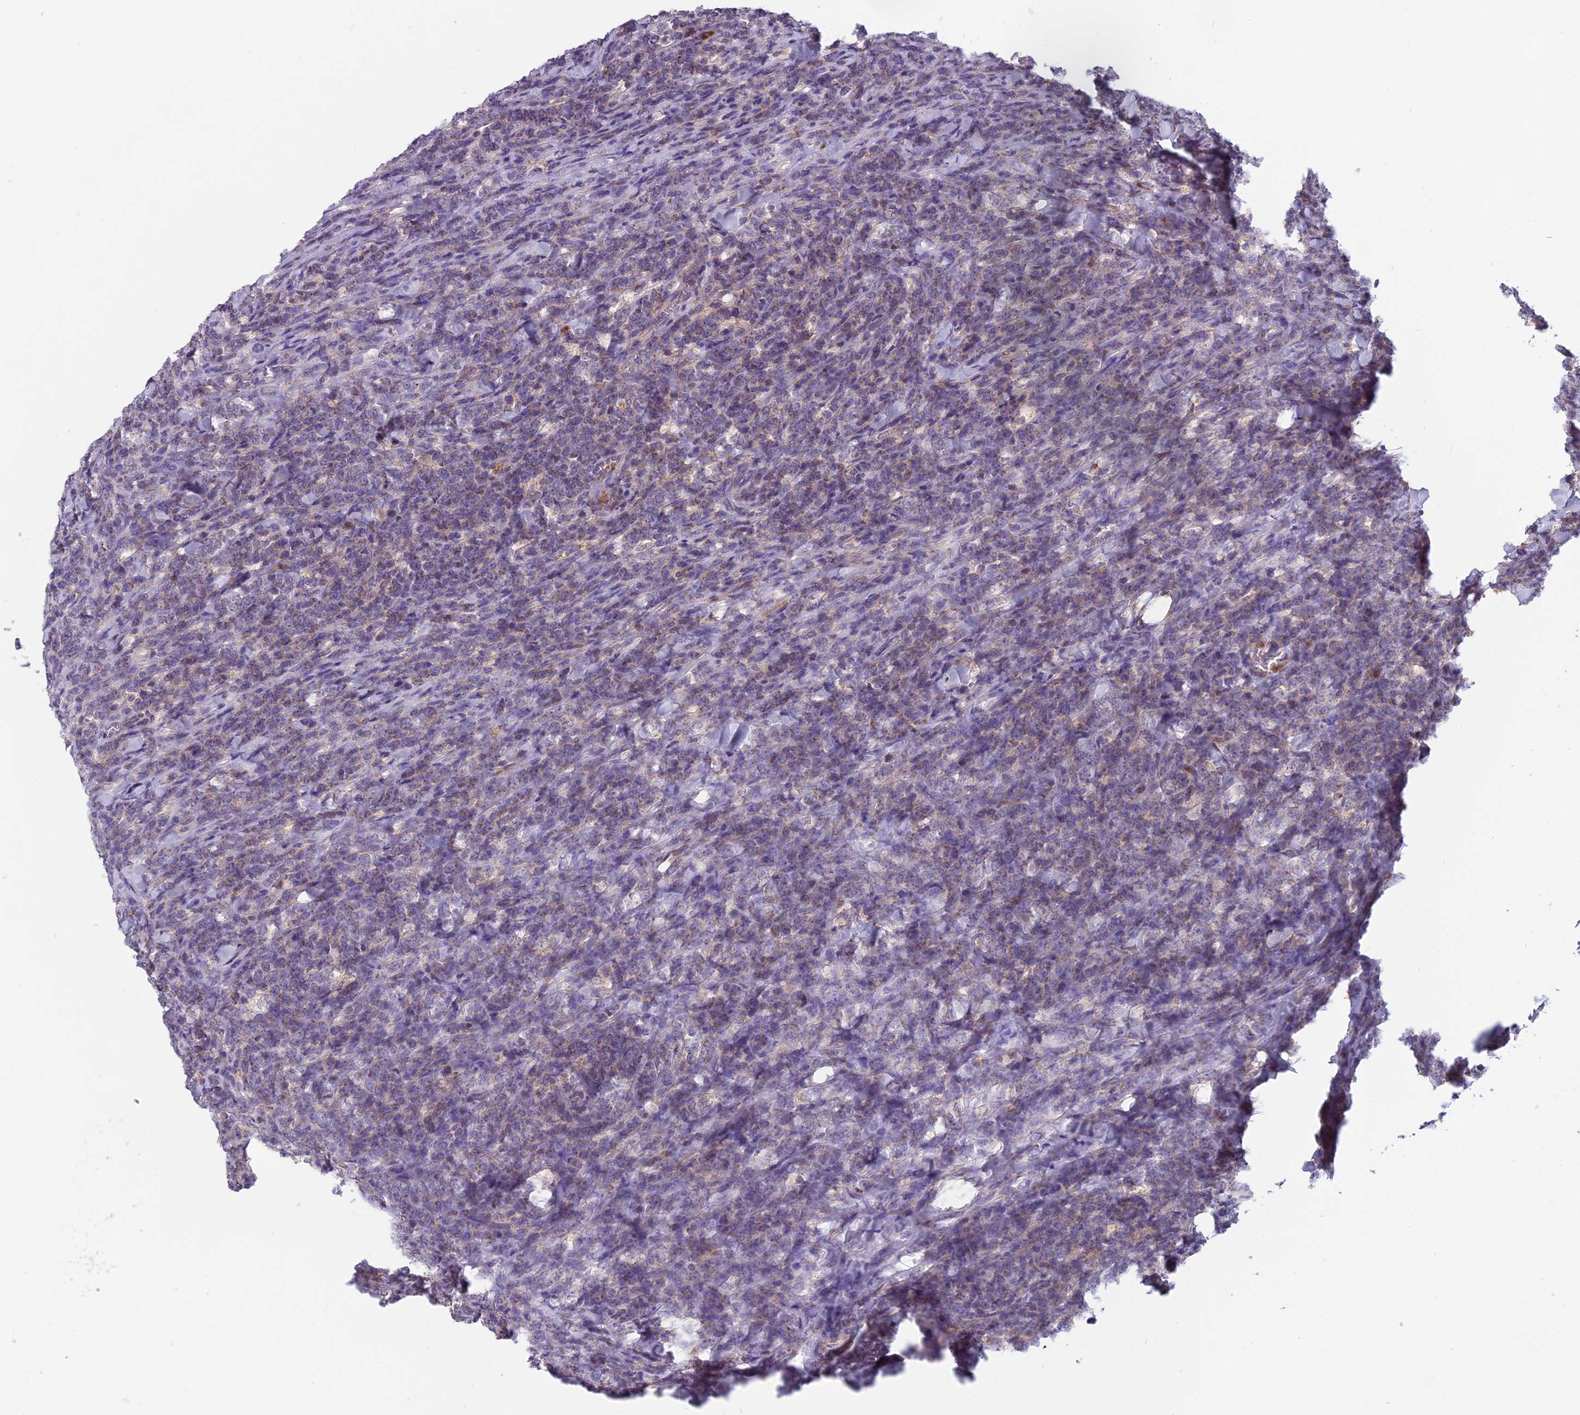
{"staining": {"intensity": "negative", "quantity": "none", "location": "none"}, "tissue": "lymphoma", "cell_type": "Tumor cells", "image_type": "cancer", "snomed": [{"axis": "morphology", "description": "Malignant lymphoma, non-Hodgkin's type, High grade"}, {"axis": "topography", "description": "Small intestine"}], "caption": "High-grade malignant lymphoma, non-Hodgkin's type was stained to show a protein in brown. There is no significant positivity in tumor cells.", "gene": "ENSG00000188897", "patient": {"sex": "male", "age": 8}}